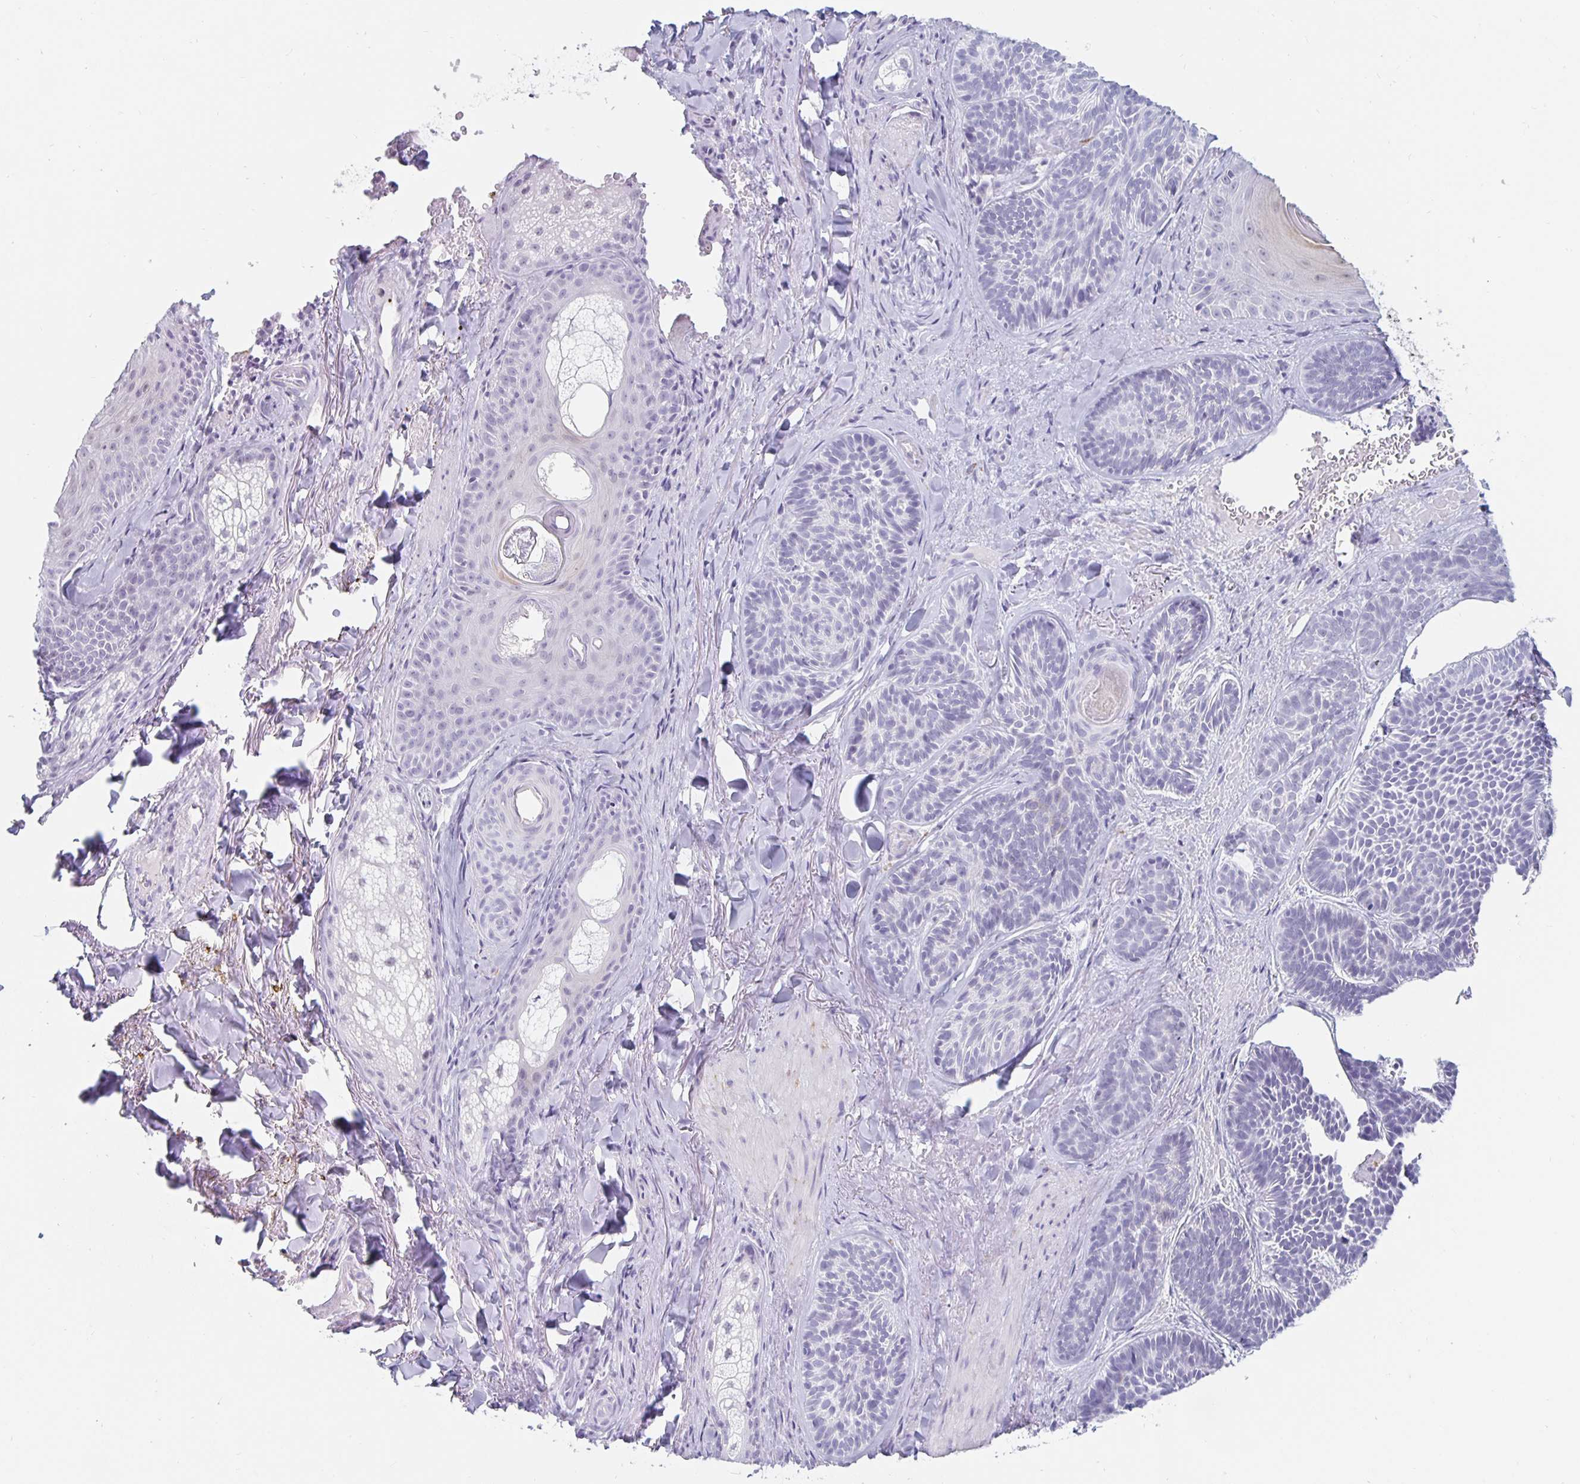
{"staining": {"intensity": "negative", "quantity": "none", "location": "none"}, "tissue": "skin cancer", "cell_type": "Tumor cells", "image_type": "cancer", "snomed": [{"axis": "morphology", "description": "Basal cell carcinoma"}, {"axis": "topography", "description": "Skin"}], "caption": "The immunohistochemistry (IHC) image has no significant expression in tumor cells of basal cell carcinoma (skin) tissue. (DAB (3,3'-diaminobenzidine) immunohistochemistry (IHC) visualized using brightfield microscopy, high magnification).", "gene": "KCNQ2", "patient": {"sex": "male", "age": 81}}